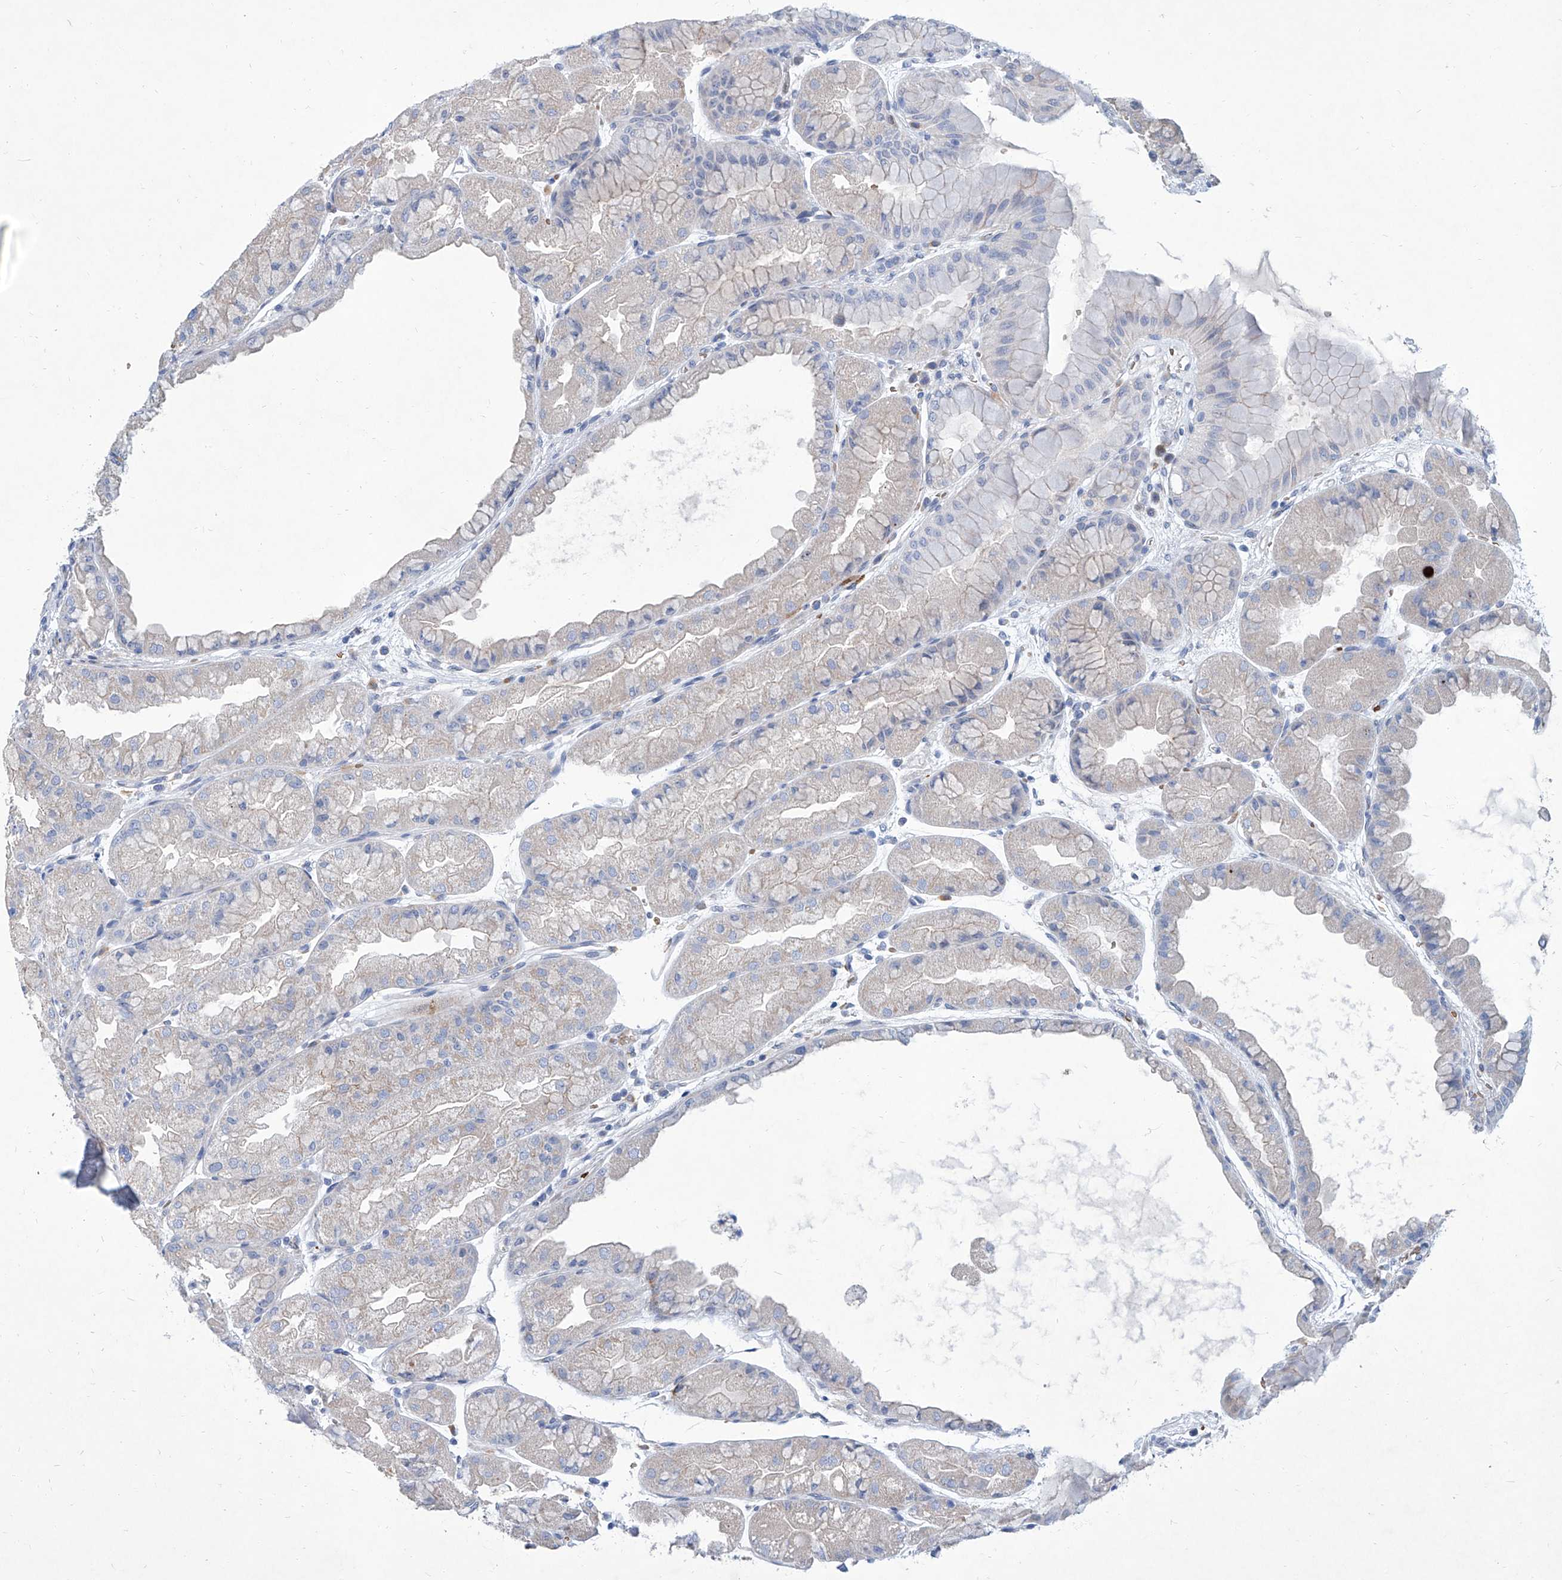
{"staining": {"intensity": "weak", "quantity": "<25%", "location": "cytoplasmic/membranous"}, "tissue": "stomach", "cell_type": "Glandular cells", "image_type": "normal", "snomed": [{"axis": "morphology", "description": "Normal tissue, NOS"}, {"axis": "topography", "description": "Stomach, upper"}], "caption": "Immunohistochemistry (IHC) micrograph of normal stomach: human stomach stained with DAB (3,3'-diaminobenzidine) exhibits no significant protein expression in glandular cells. (Immunohistochemistry, brightfield microscopy, high magnification).", "gene": "FPR2", "patient": {"sex": "male", "age": 47}}